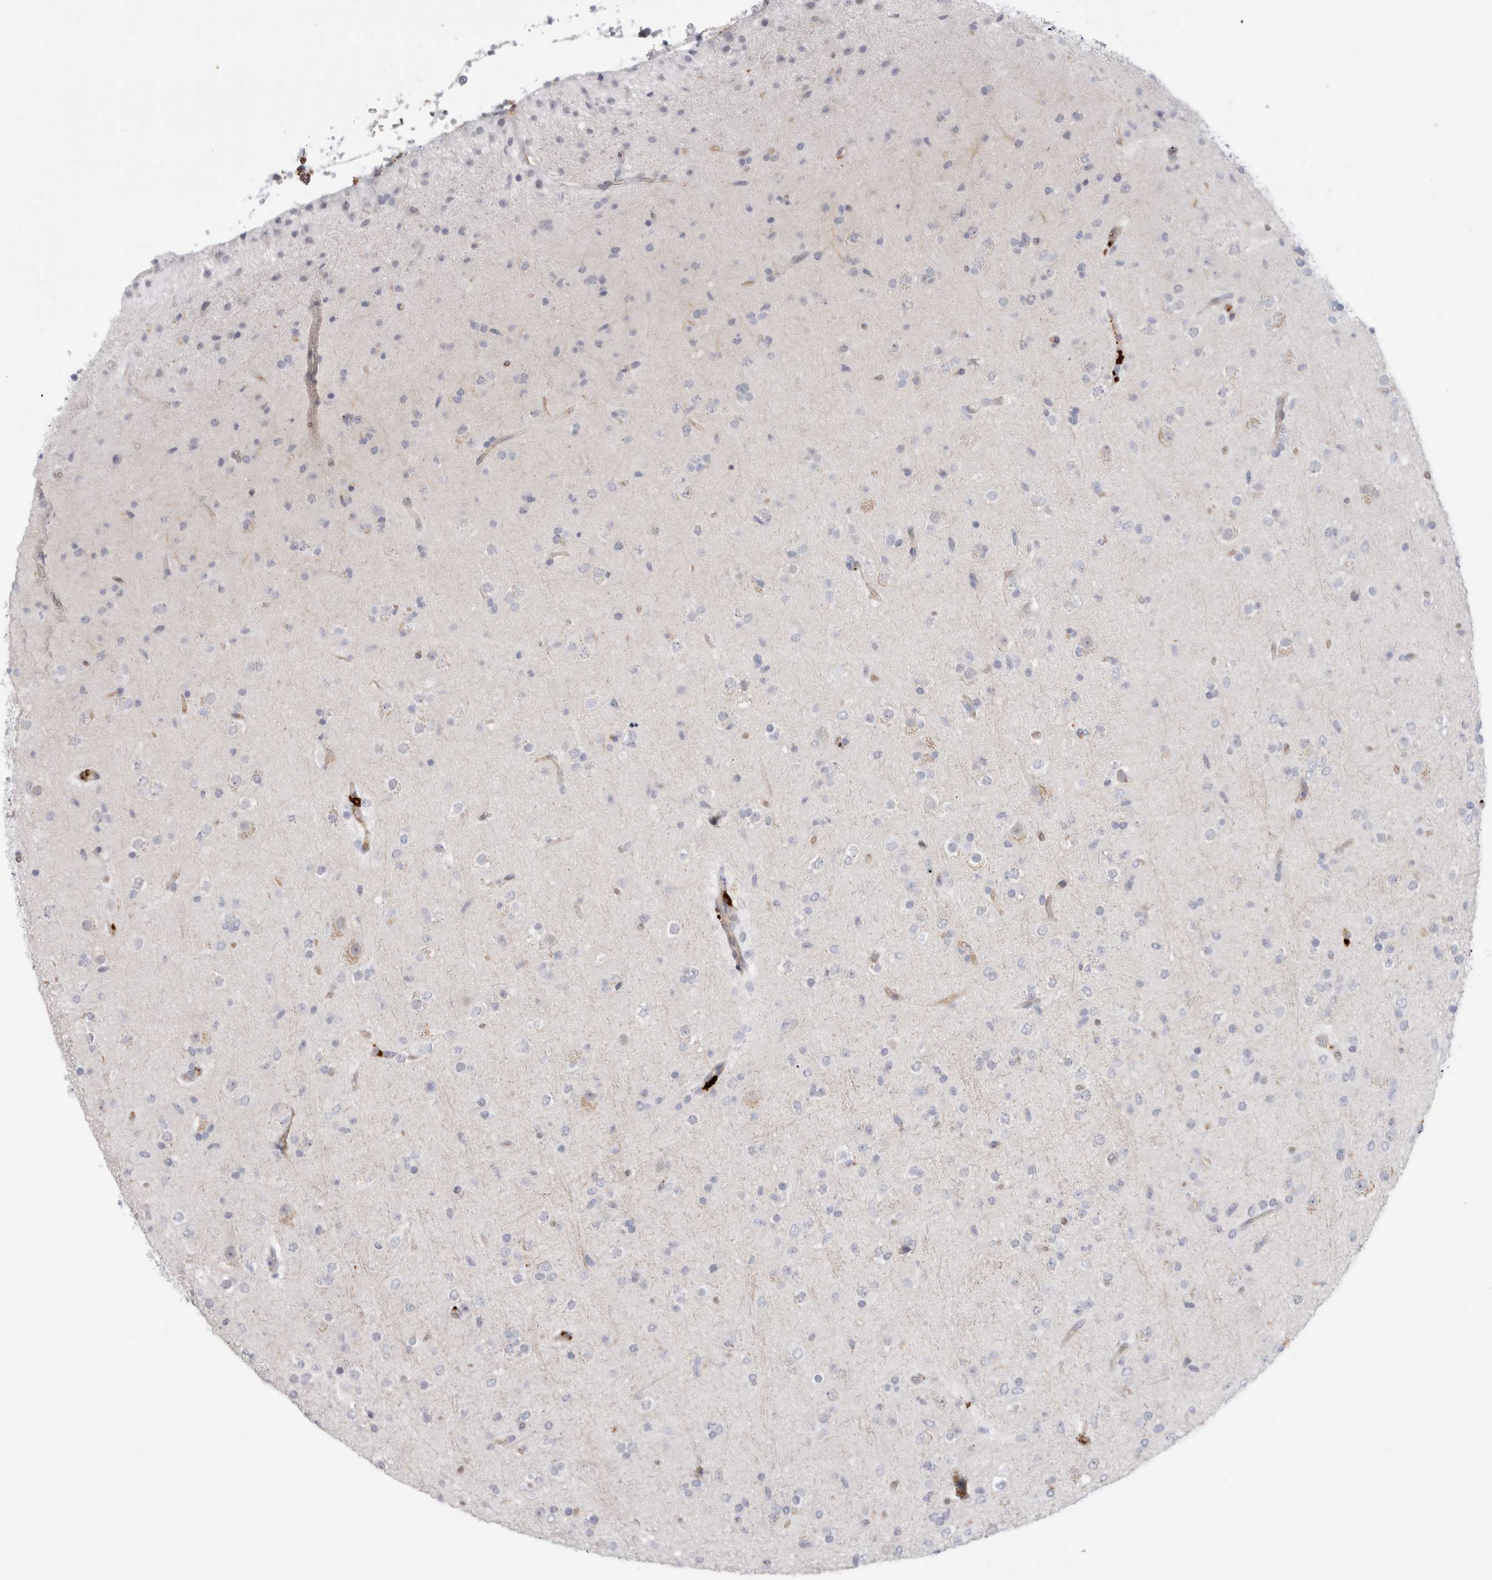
{"staining": {"intensity": "negative", "quantity": "none", "location": "none"}, "tissue": "glioma", "cell_type": "Tumor cells", "image_type": "cancer", "snomed": [{"axis": "morphology", "description": "Glioma, malignant, Low grade"}, {"axis": "topography", "description": "Brain"}], "caption": "Glioma stained for a protein using immunohistochemistry demonstrates no positivity tumor cells.", "gene": "ANKMY1", "patient": {"sex": "male", "age": 65}}